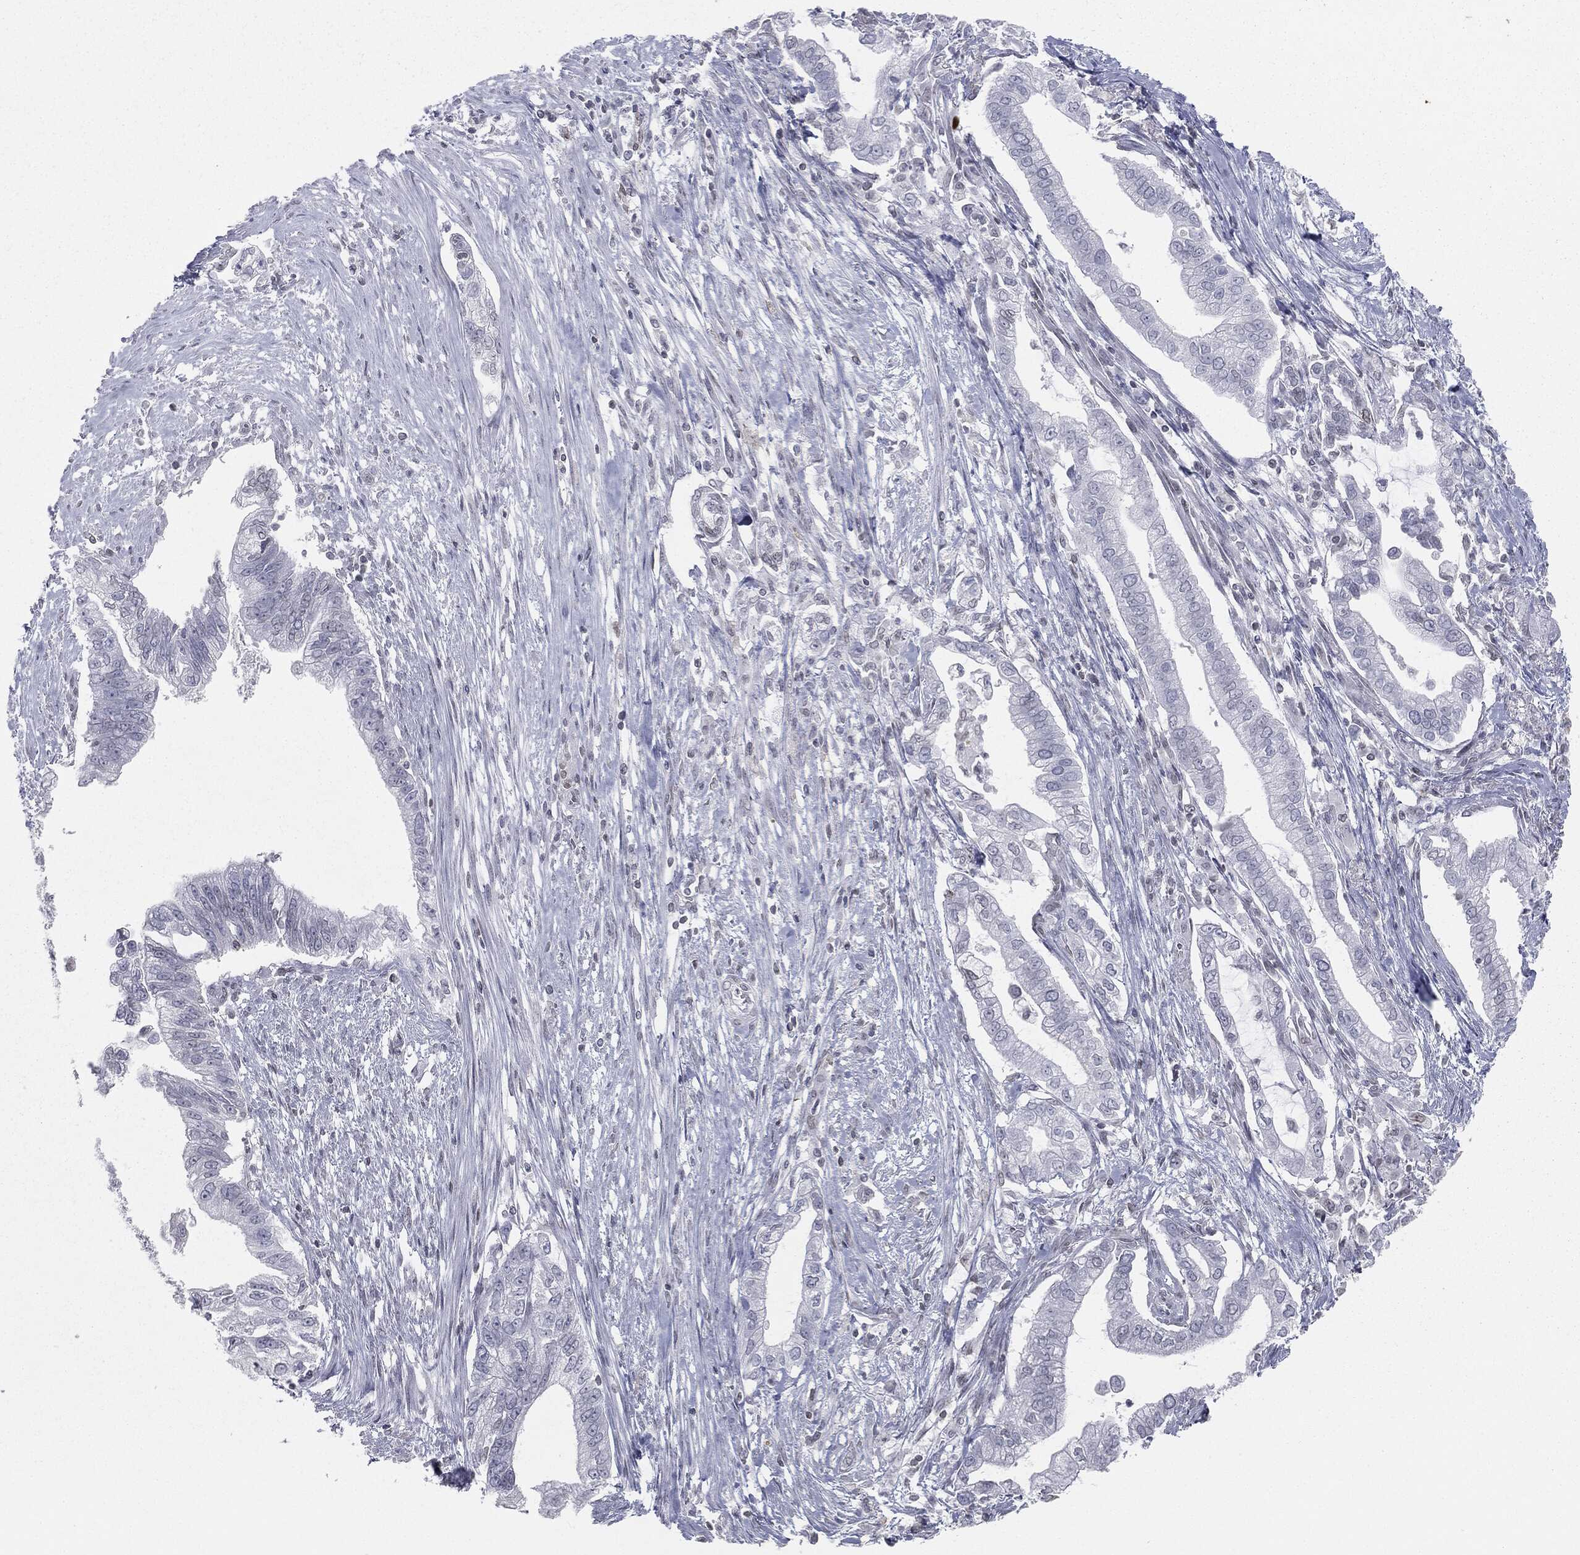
{"staining": {"intensity": "negative", "quantity": "none", "location": "none"}, "tissue": "pancreatic cancer", "cell_type": "Tumor cells", "image_type": "cancer", "snomed": [{"axis": "morphology", "description": "Adenocarcinoma, NOS"}, {"axis": "topography", "description": "Pancreas"}], "caption": "The image exhibits no significant positivity in tumor cells of pancreatic cancer. Brightfield microscopy of IHC stained with DAB (3,3'-diaminobenzidine) (brown) and hematoxylin (blue), captured at high magnification.", "gene": "ALDOB", "patient": {"sex": "male", "age": 70}}